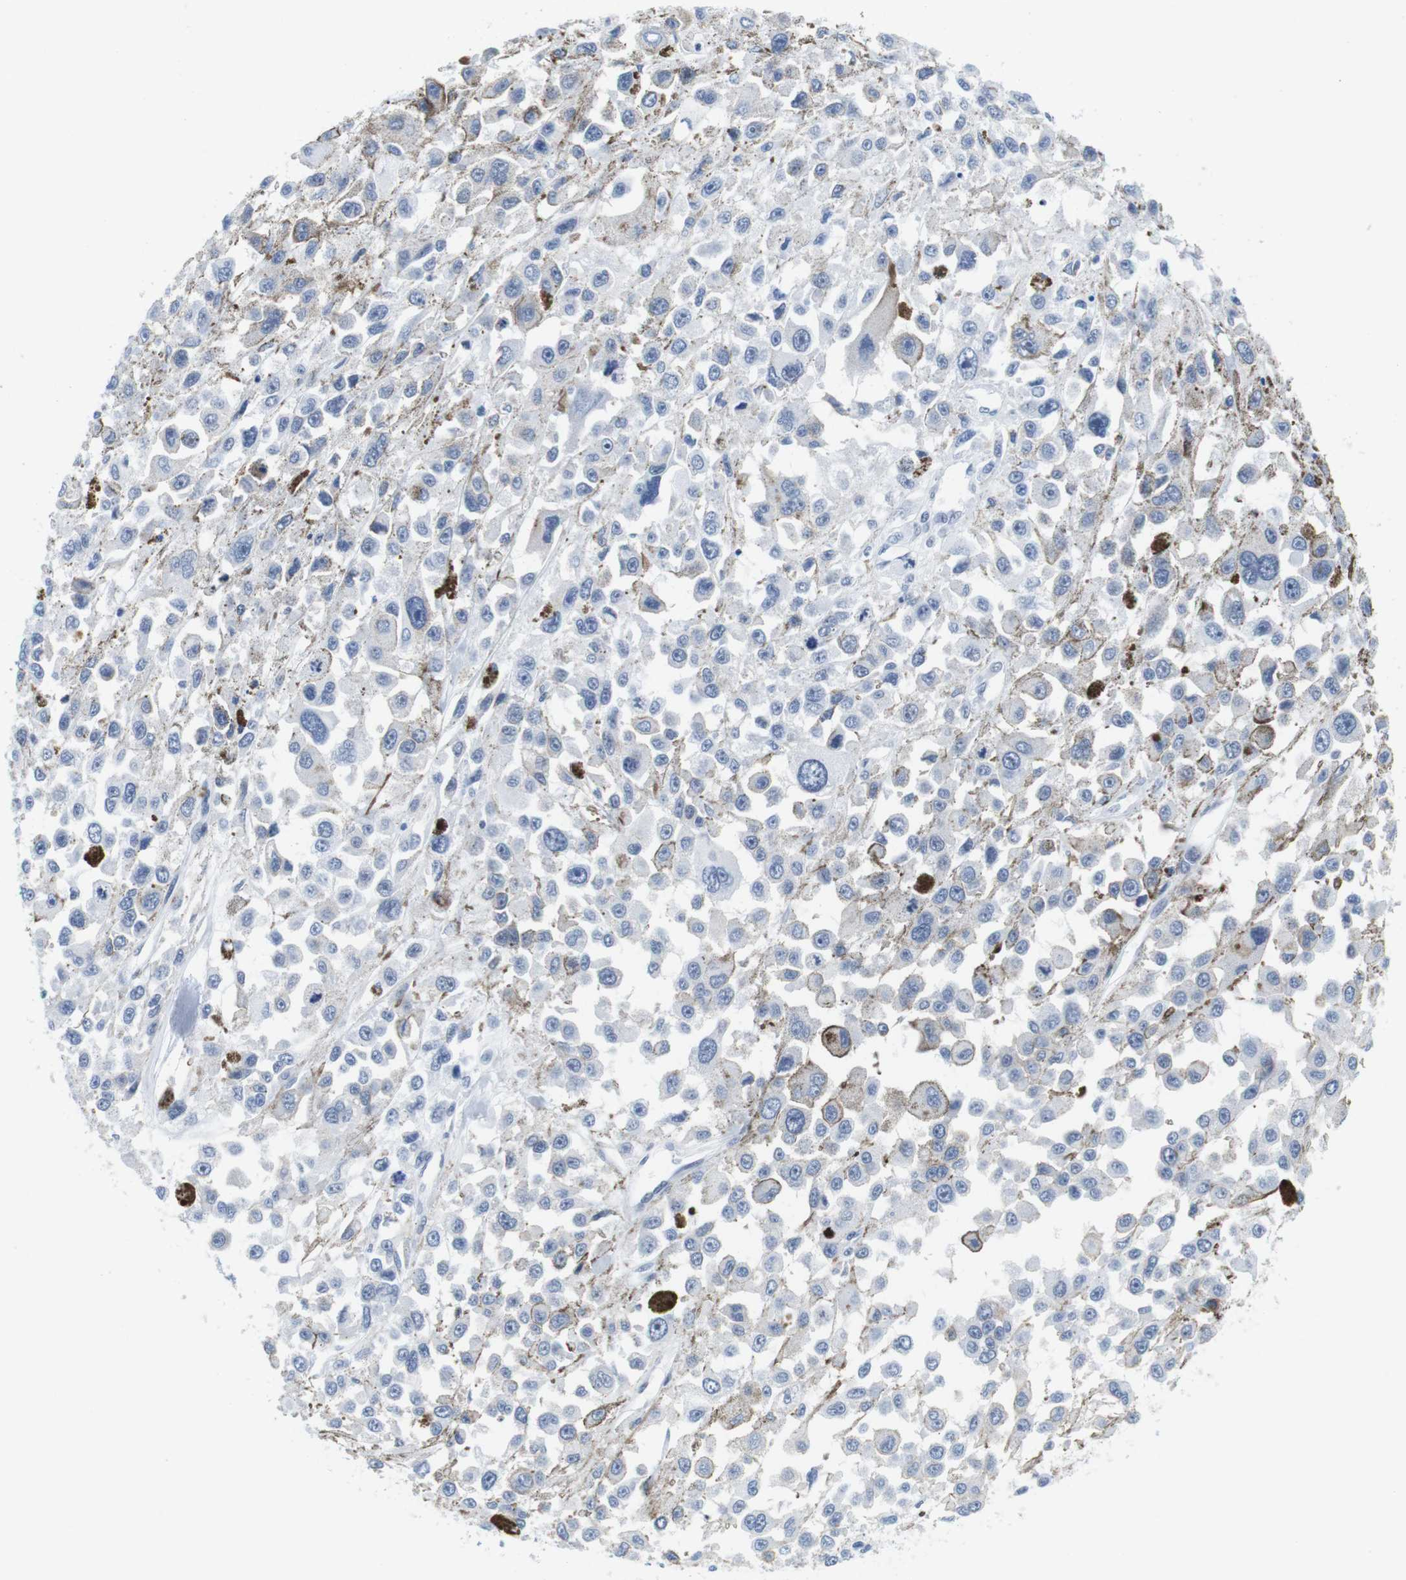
{"staining": {"intensity": "negative", "quantity": "none", "location": "none"}, "tissue": "melanoma", "cell_type": "Tumor cells", "image_type": "cancer", "snomed": [{"axis": "morphology", "description": "Malignant melanoma, Metastatic site"}, {"axis": "topography", "description": "Lymph node"}], "caption": "Immunohistochemistry of human melanoma reveals no positivity in tumor cells.", "gene": "IFI16", "patient": {"sex": "male", "age": 59}}